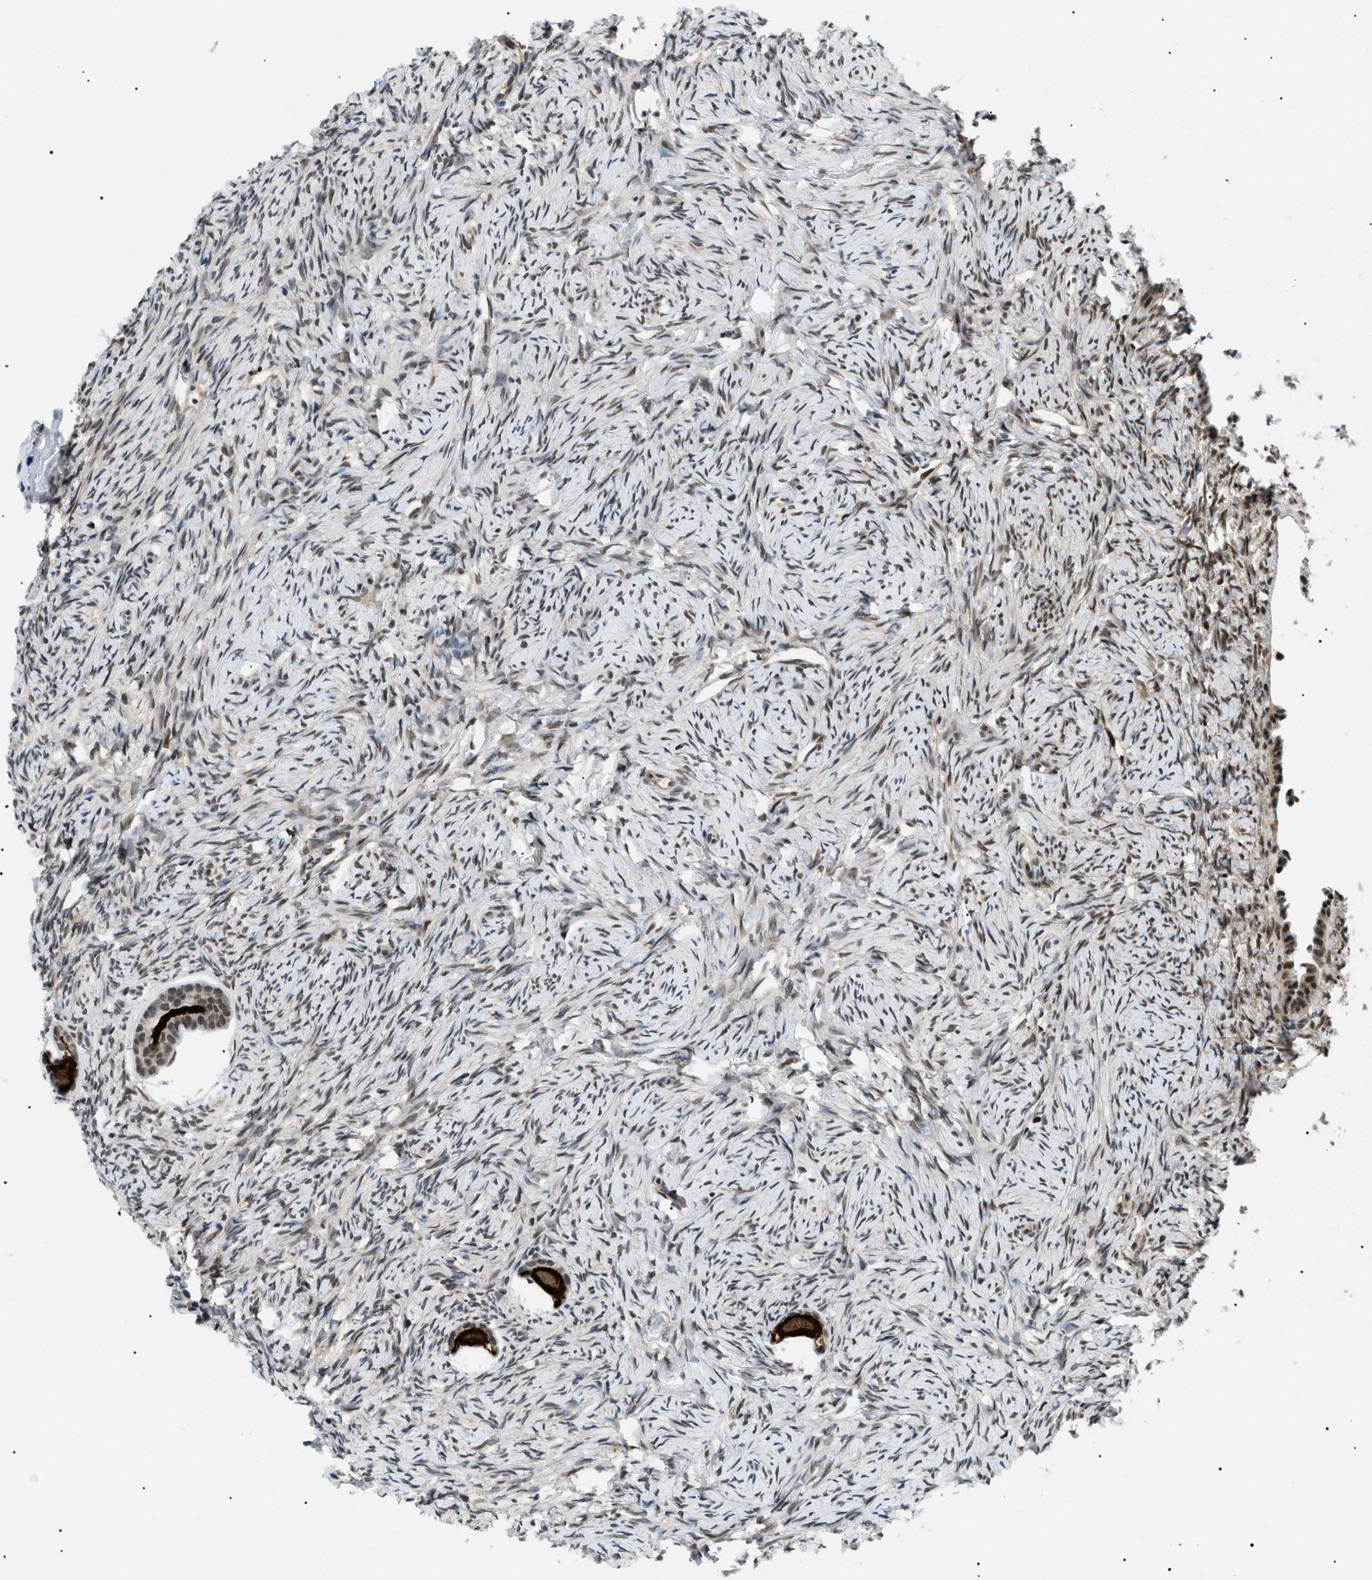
{"staining": {"intensity": "strong", "quantity": ">75%", "location": "cytoplasmic/membranous,nuclear"}, "tissue": "ovary", "cell_type": "Follicle cells", "image_type": "normal", "snomed": [{"axis": "morphology", "description": "Normal tissue, NOS"}, {"axis": "topography", "description": "Ovary"}], "caption": "DAB (3,3'-diaminobenzidine) immunohistochemical staining of unremarkable ovary shows strong cytoplasmic/membranous,nuclear protein positivity in about >75% of follicle cells. Ihc stains the protein in brown and the nuclei are stained blue.", "gene": "RBM15", "patient": {"sex": "female", "age": 33}}